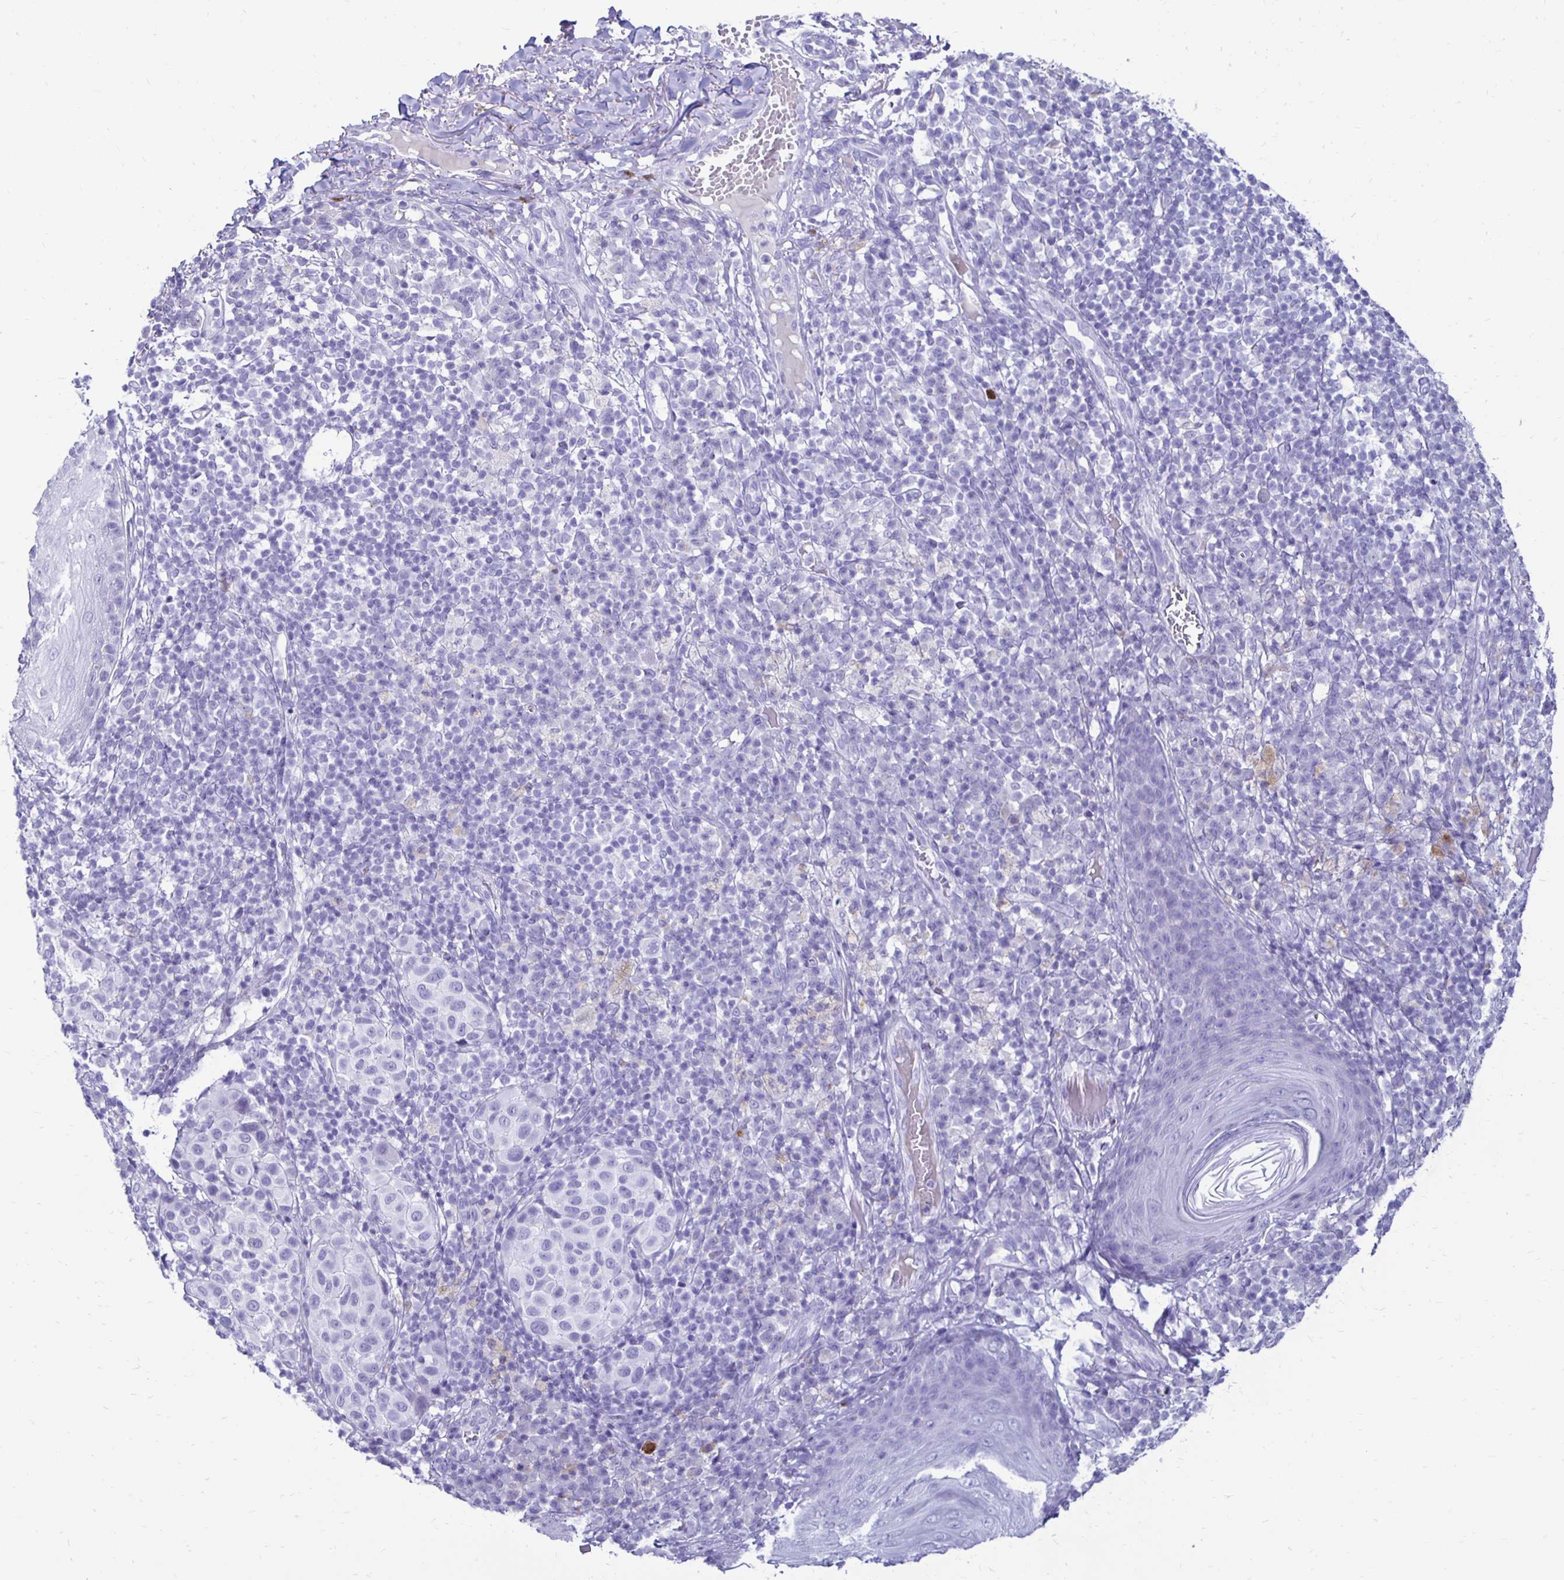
{"staining": {"intensity": "negative", "quantity": "none", "location": "none"}, "tissue": "melanoma", "cell_type": "Tumor cells", "image_type": "cancer", "snomed": [{"axis": "morphology", "description": "Malignant melanoma, NOS"}, {"axis": "topography", "description": "Skin"}], "caption": "Protein analysis of malignant melanoma displays no significant positivity in tumor cells. (Stains: DAB immunohistochemistry (IHC) with hematoxylin counter stain, Microscopy: brightfield microscopy at high magnification).", "gene": "CST5", "patient": {"sex": "male", "age": 38}}